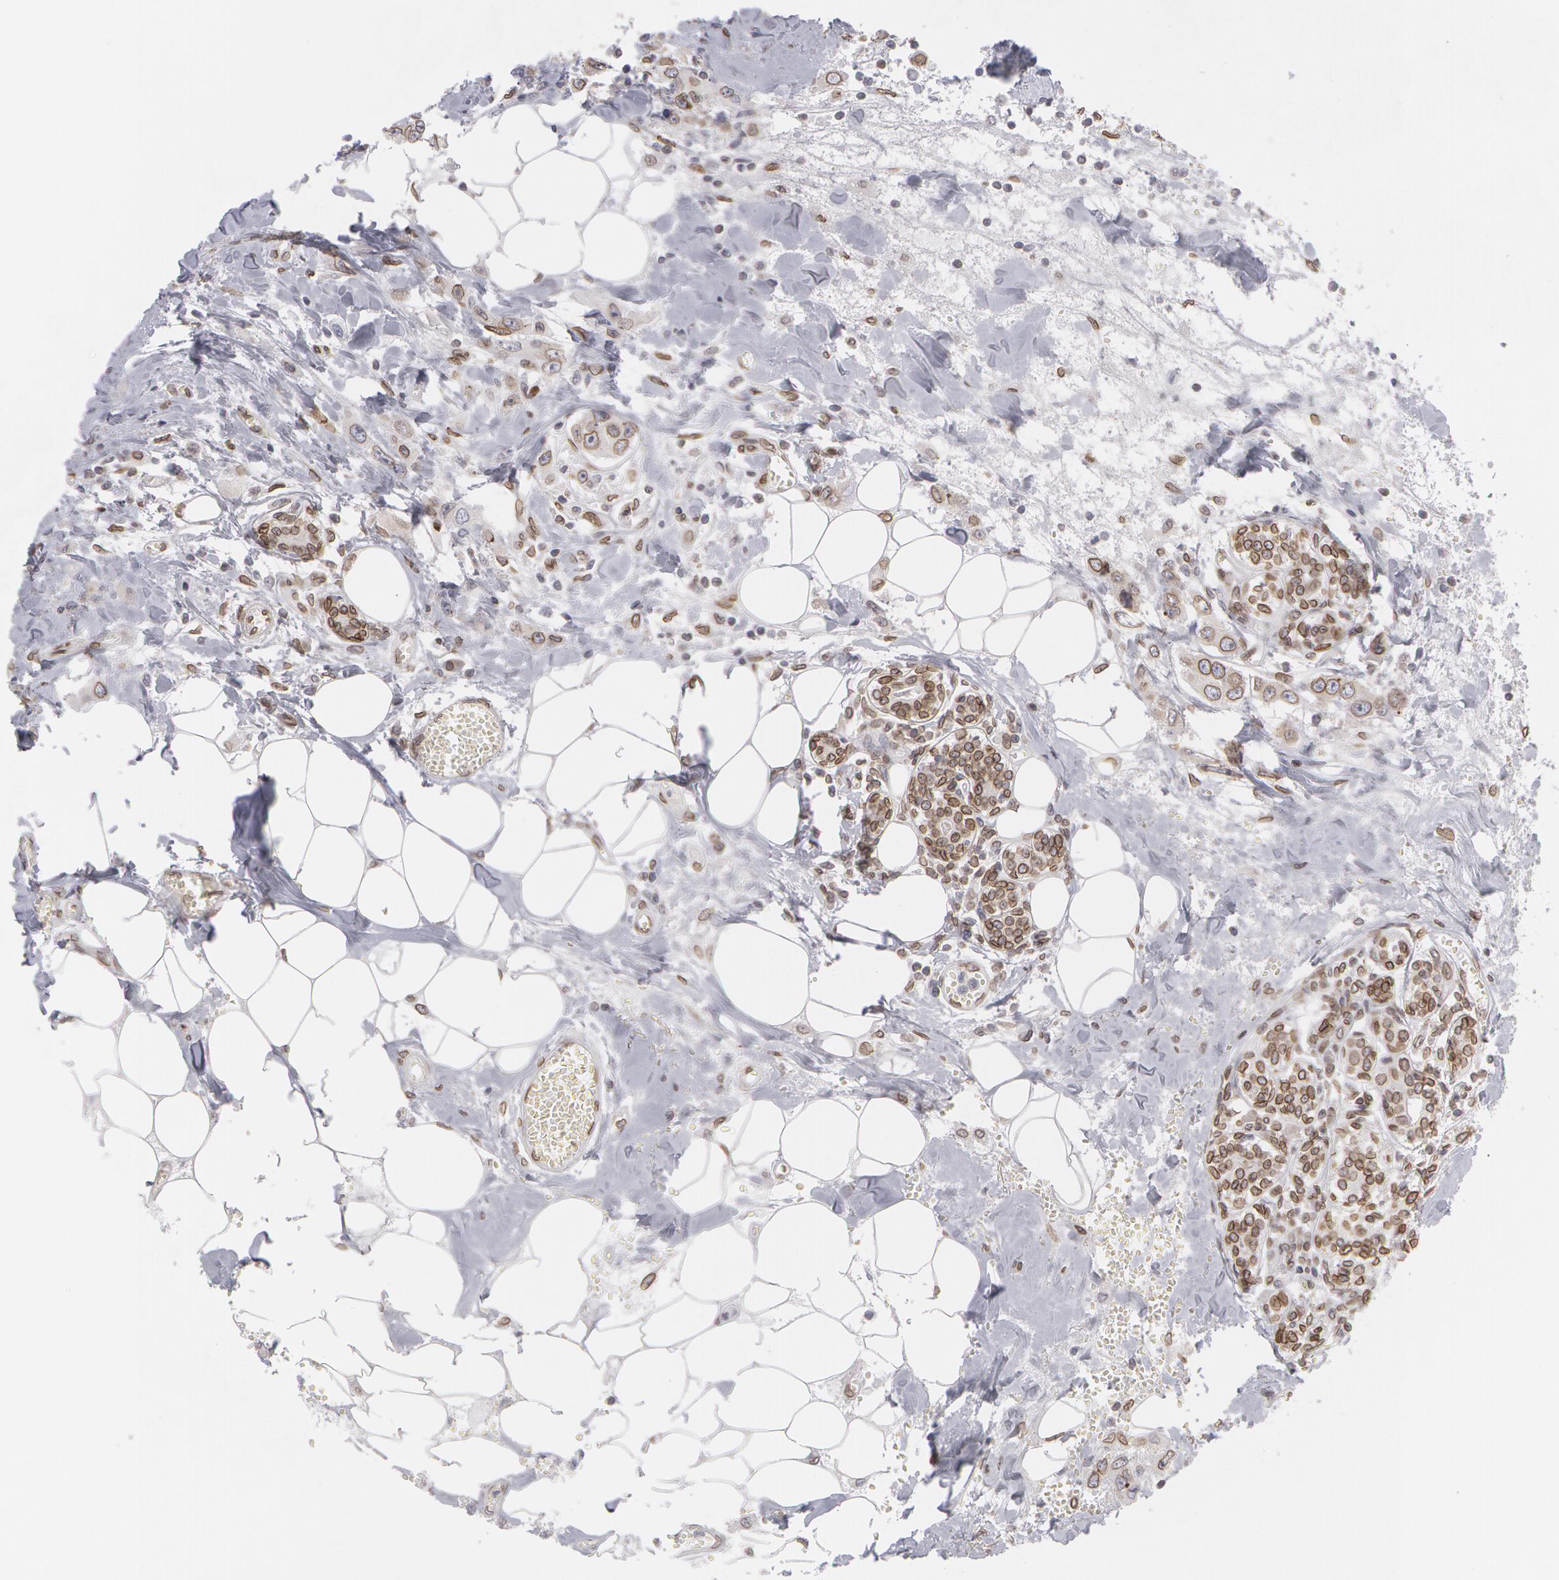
{"staining": {"intensity": "weak", "quantity": ">75%", "location": "nuclear"}, "tissue": "breast cancer", "cell_type": "Tumor cells", "image_type": "cancer", "snomed": [{"axis": "morphology", "description": "Duct carcinoma"}, {"axis": "topography", "description": "Breast"}], "caption": "Tumor cells reveal weak nuclear positivity in approximately >75% of cells in invasive ductal carcinoma (breast).", "gene": "EMD", "patient": {"sex": "female", "age": 58}}